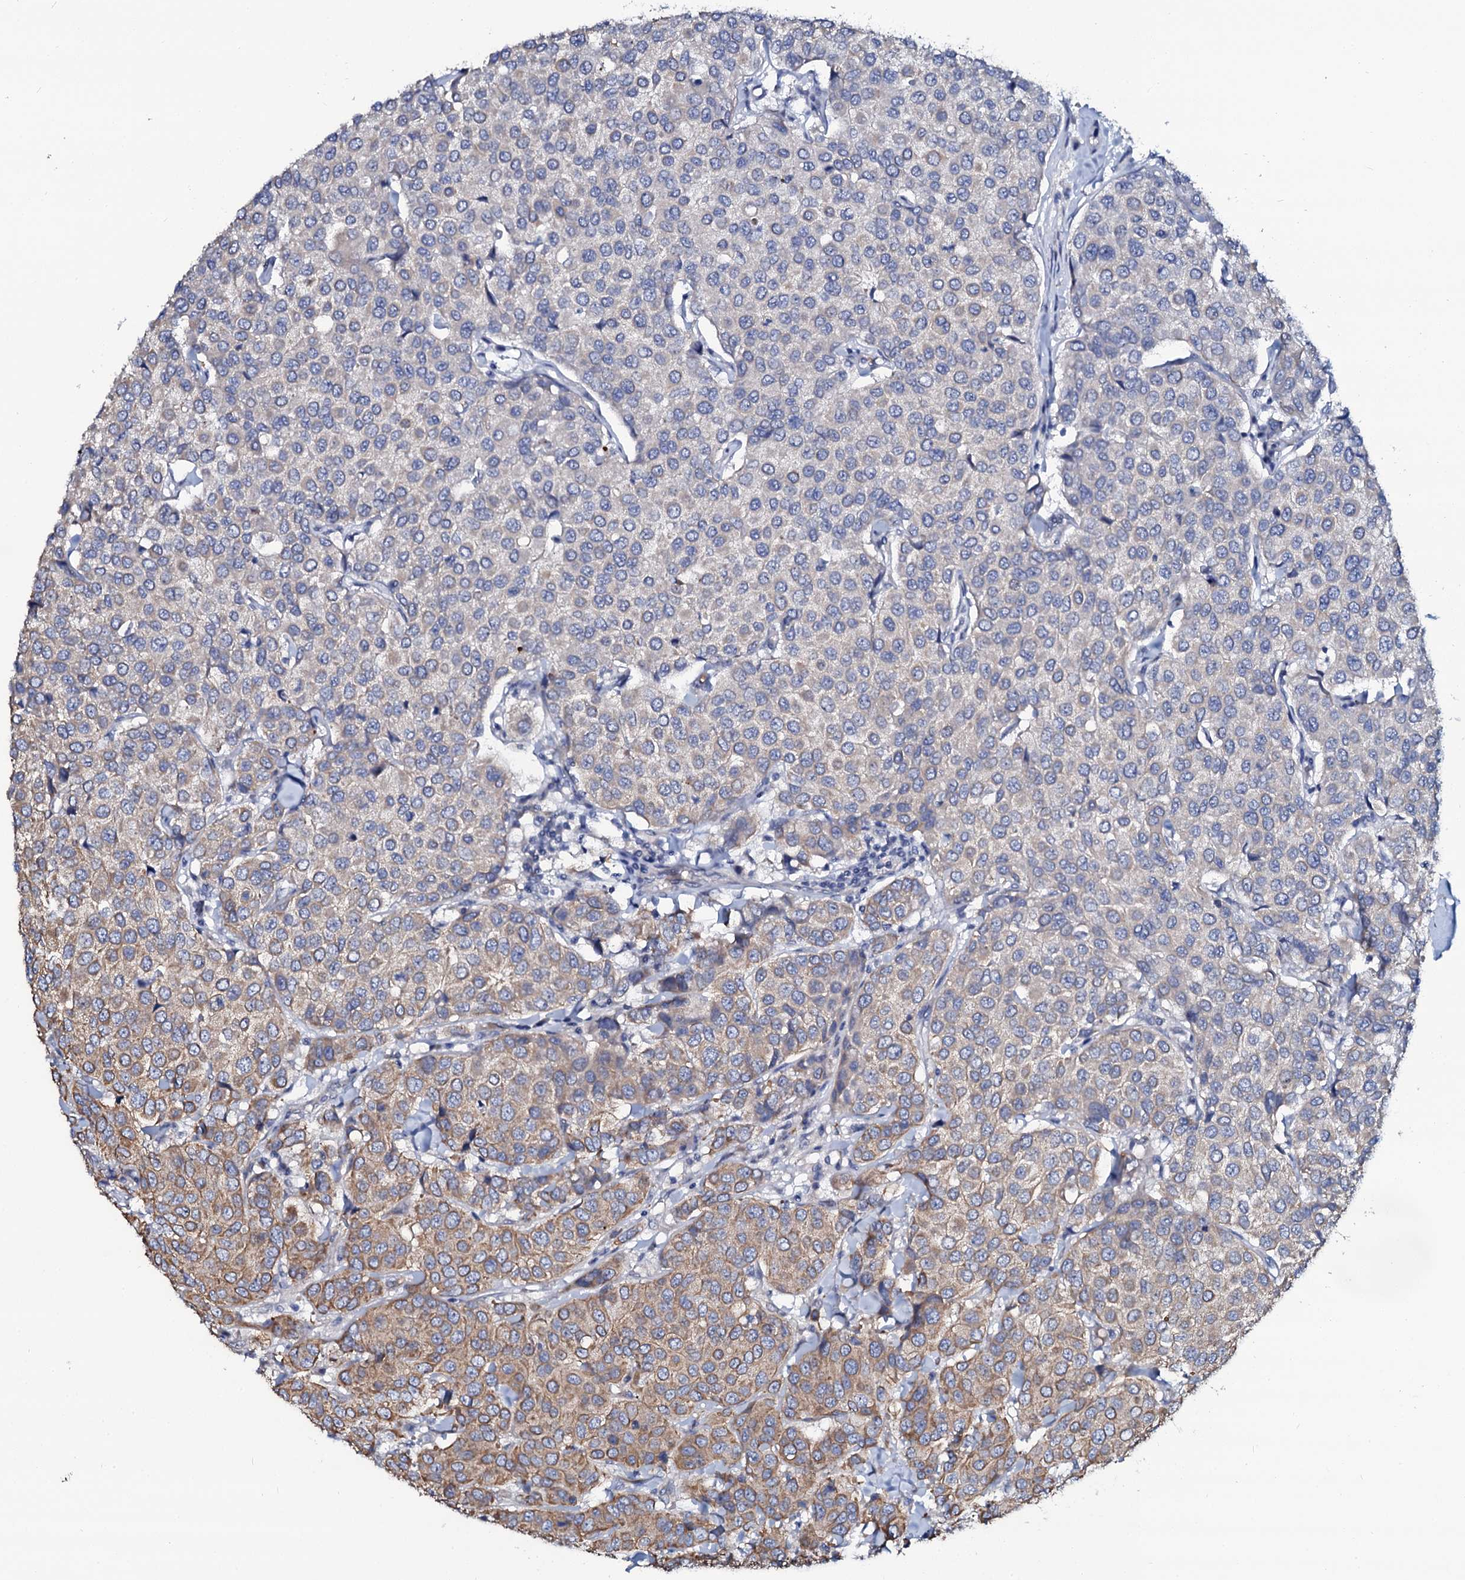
{"staining": {"intensity": "moderate", "quantity": "<25%", "location": "cytoplasmic/membranous"}, "tissue": "breast cancer", "cell_type": "Tumor cells", "image_type": "cancer", "snomed": [{"axis": "morphology", "description": "Duct carcinoma"}, {"axis": "topography", "description": "Breast"}], "caption": "IHC image of human breast intraductal carcinoma stained for a protein (brown), which exhibits low levels of moderate cytoplasmic/membranous staining in about <25% of tumor cells.", "gene": "C10orf88", "patient": {"sex": "female", "age": 55}}